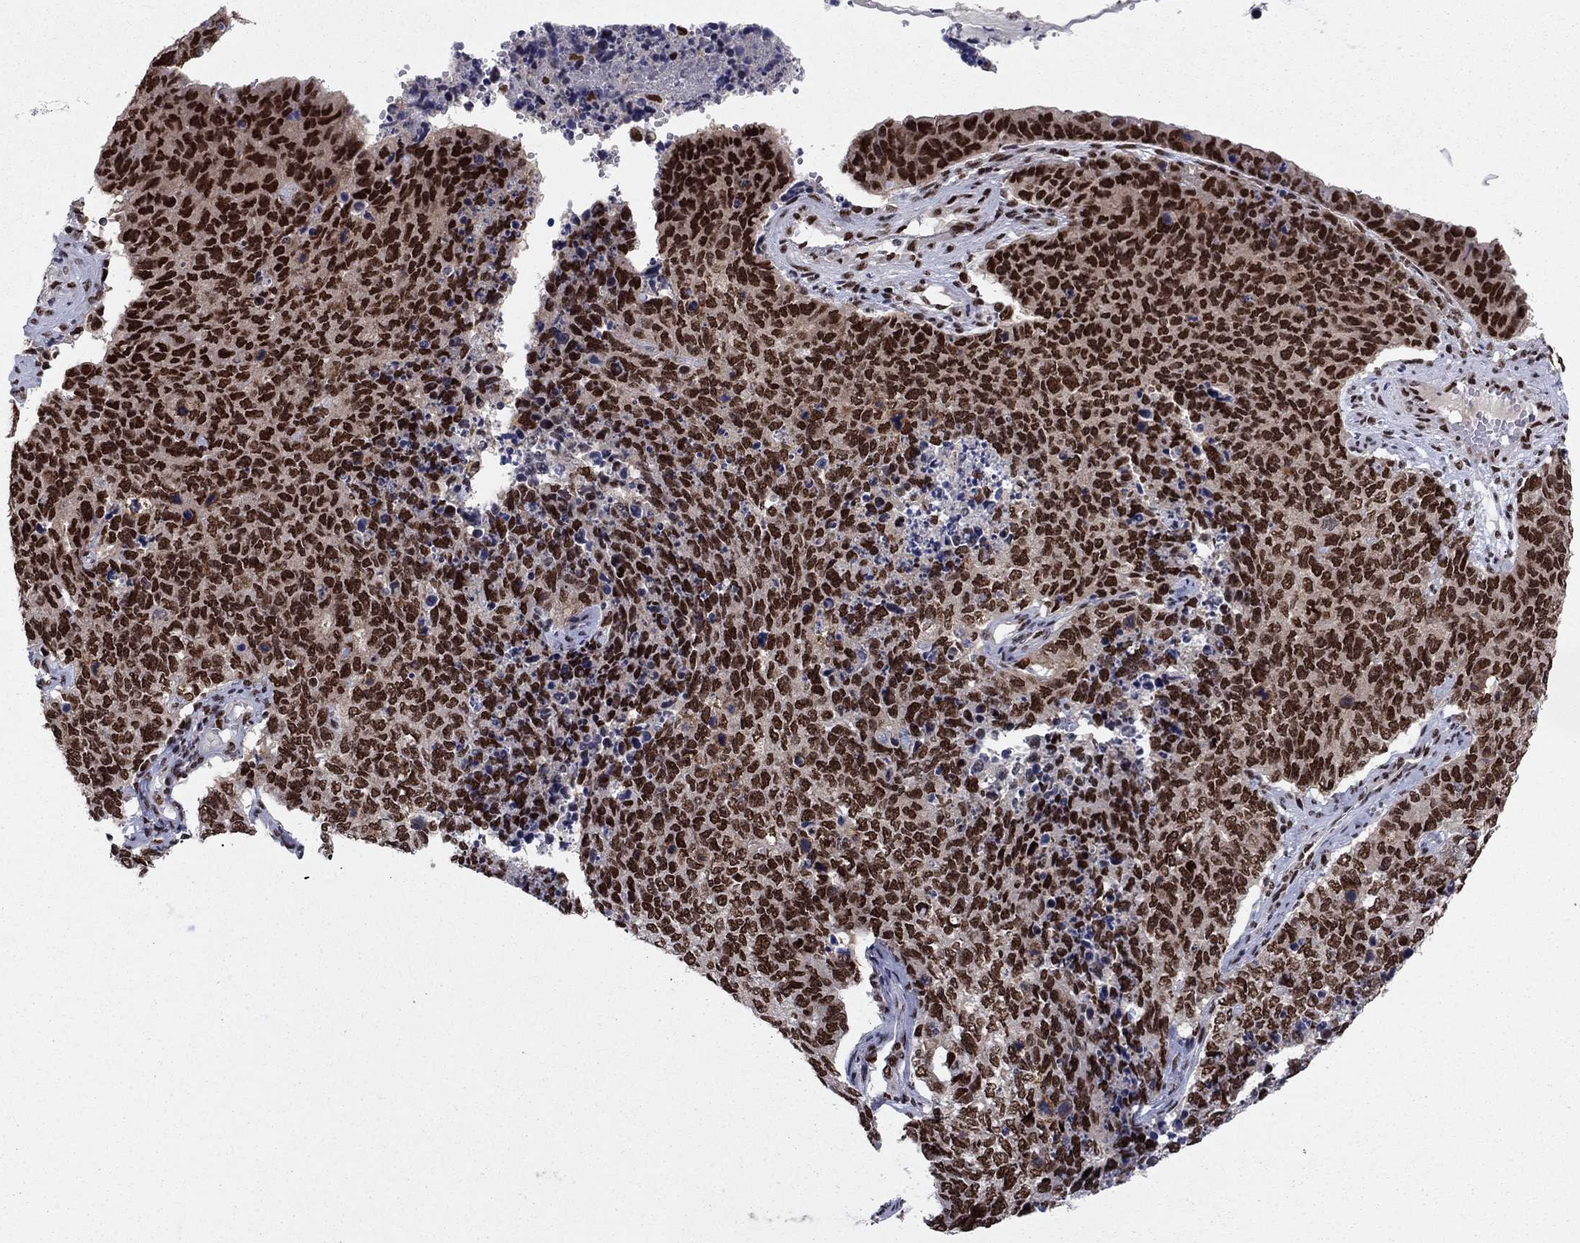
{"staining": {"intensity": "strong", "quantity": ">75%", "location": "nuclear"}, "tissue": "cervical cancer", "cell_type": "Tumor cells", "image_type": "cancer", "snomed": [{"axis": "morphology", "description": "Squamous cell carcinoma, NOS"}, {"axis": "topography", "description": "Cervix"}], "caption": "Brown immunohistochemical staining in cervical cancer (squamous cell carcinoma) exhibits strong nuclear staining in approximately >75% of tumor cells.", "gene": "USP54", "patient": {"sex": "female", "age": 63}}